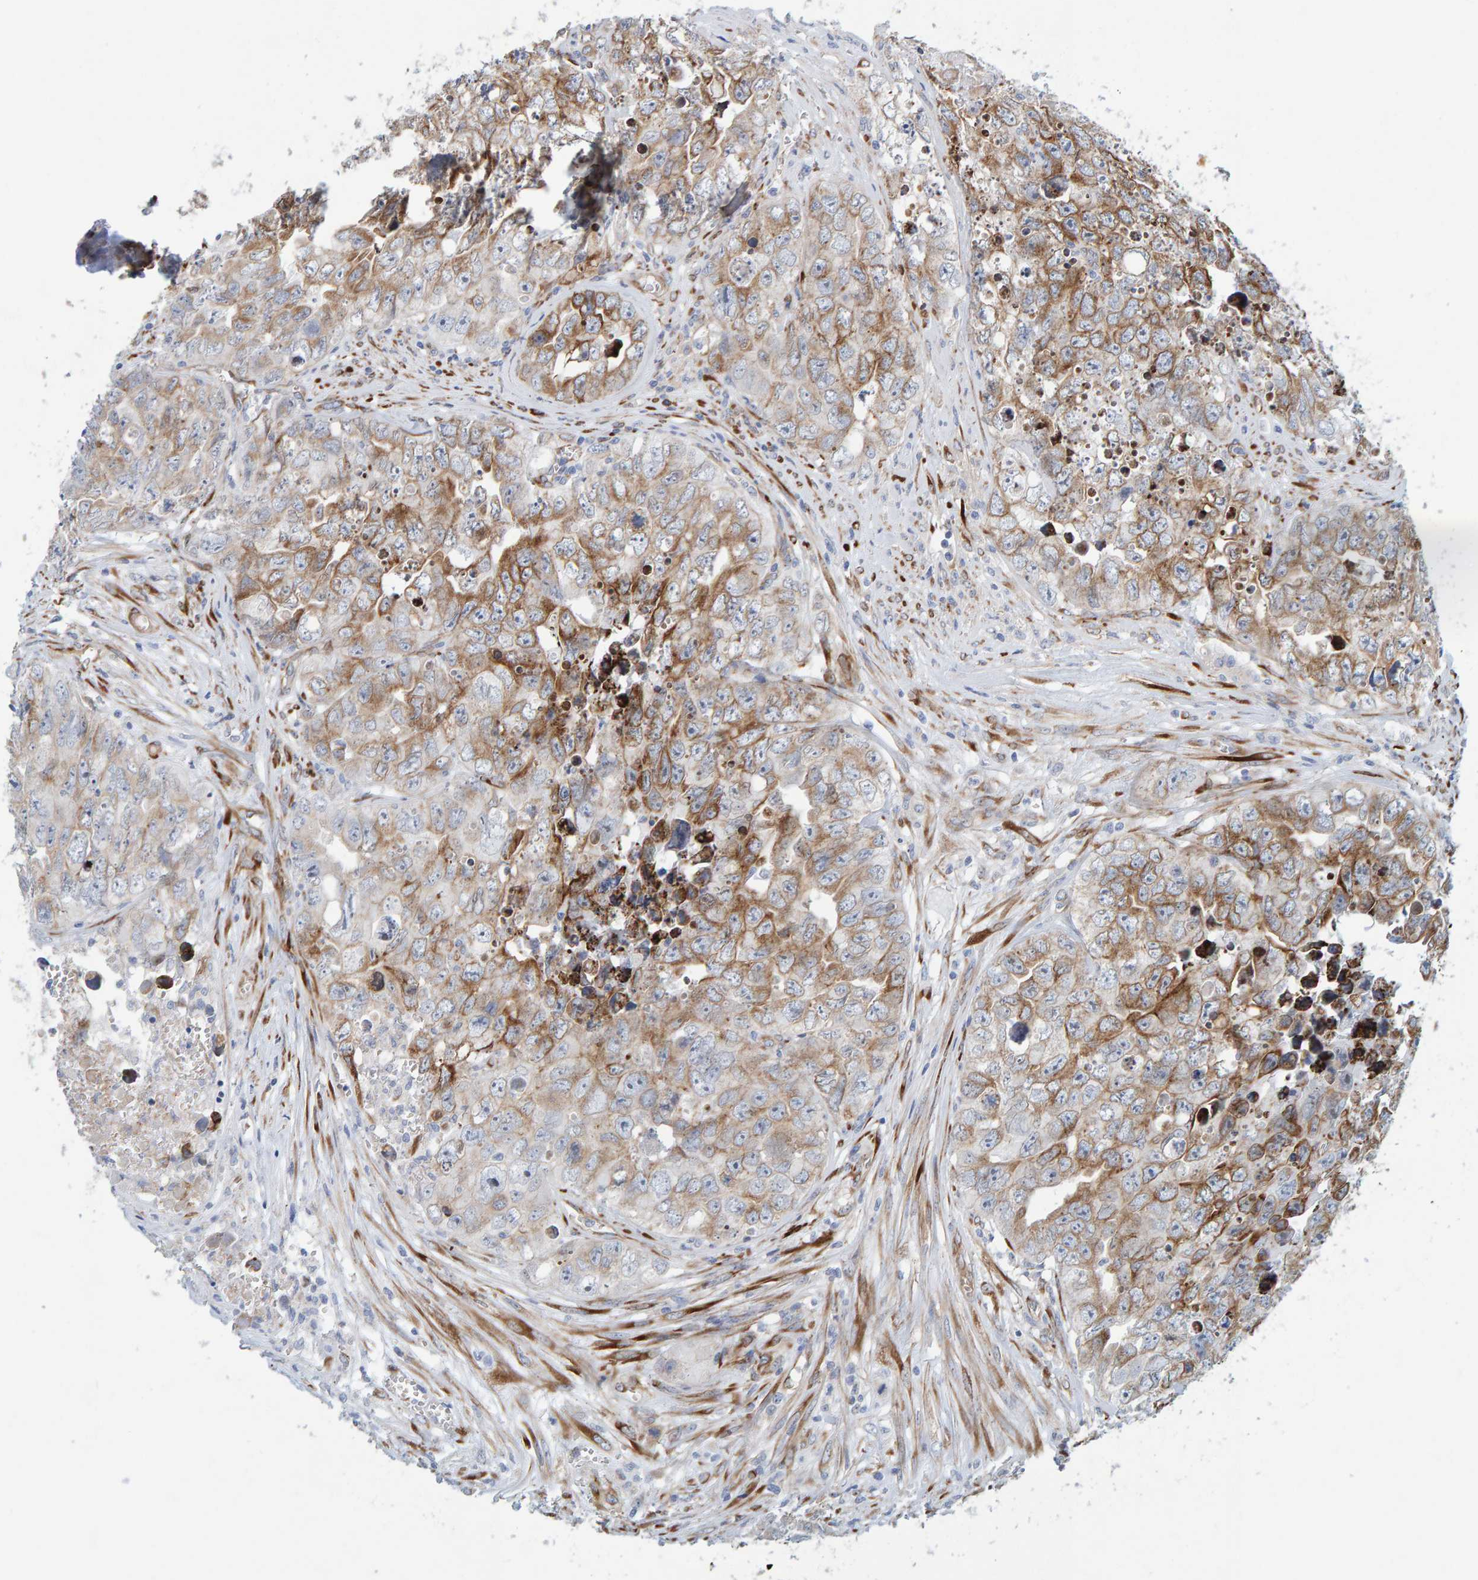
{"staining": {"intensity": "moderate", "quantity": ">75%", "location": "cytoplasmic/membranous"}, "tissue": "testis cancer", "cell_type": "Tumor cells", "image_type": "cancer", "snomed": [{"axis": "morphology", "description": "Seminoma, NOS"}, {"axis": "morphology", "description": "Carcinoma, Embryonal, NOS"}, {"axis": "topography", "description": "Testis"}], "caption": "Immunohistochemical staining of human embryonal carcinoma (testis) exhibits medium levels of moderate cytoplasmic/membranous positivity in approximately >75% of tumor cells.", "gene": "MMP16", "patient": {"sex": "male", "age": 43}}